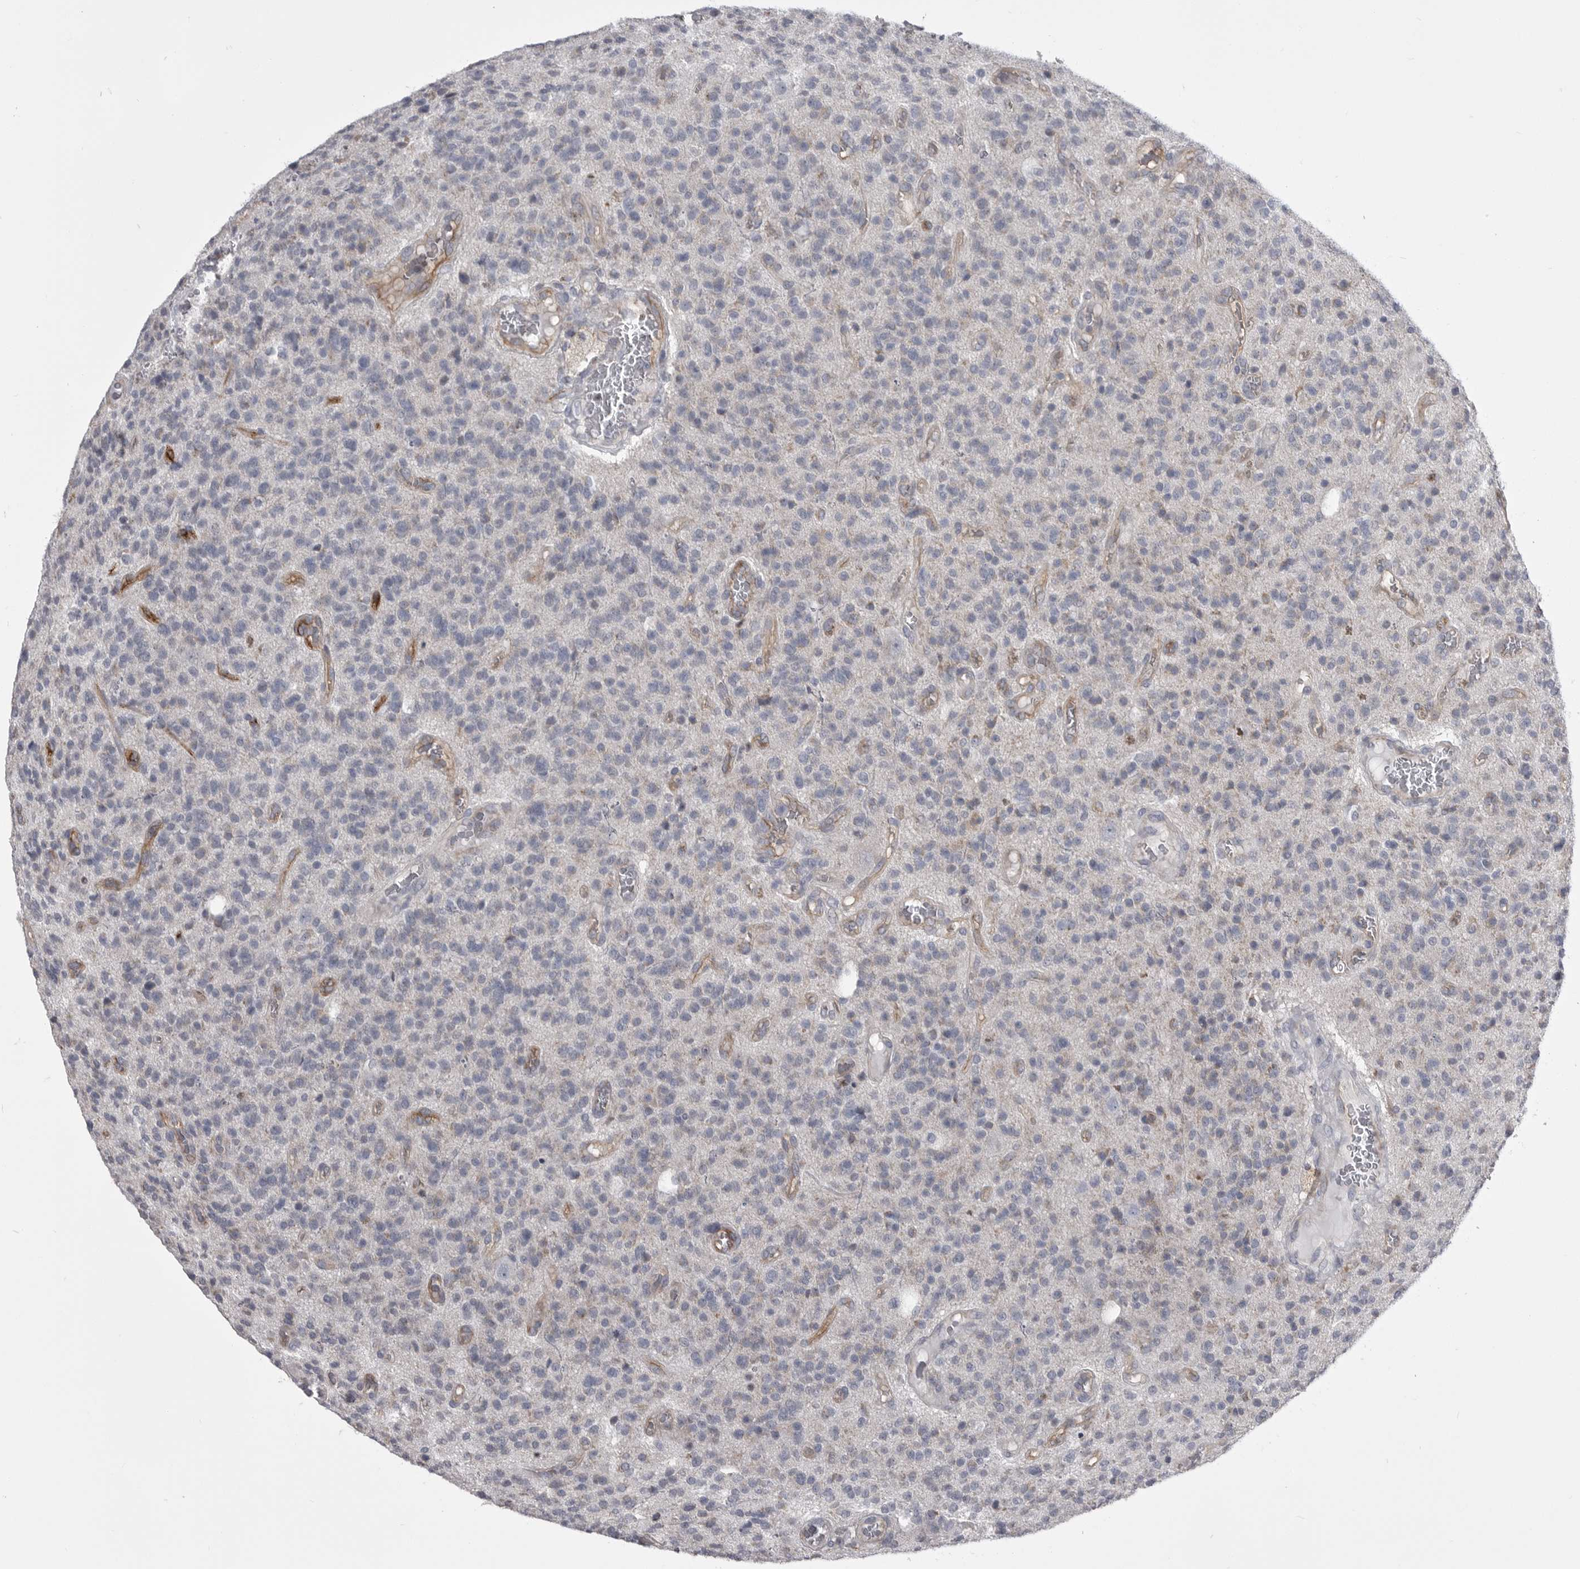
{"staining": {"intensity": "negative", "quantity": "none", "location": "none"}, "tissue": "glioma", "cell_type": "Tumor cells", "image_type": "cancer", "snomed": [{"axis": "morphology", "description": "Glioma, malignant, High grade"}, {"axis": "topography", "description": "Brain"}], "caption": "A micrograph of high-grade glioma (malignant) stained for a protein exhibits no brown staining in tumor cells.", "gene": "OPLAH", "patient": {"sex": "male", "age": 34}}